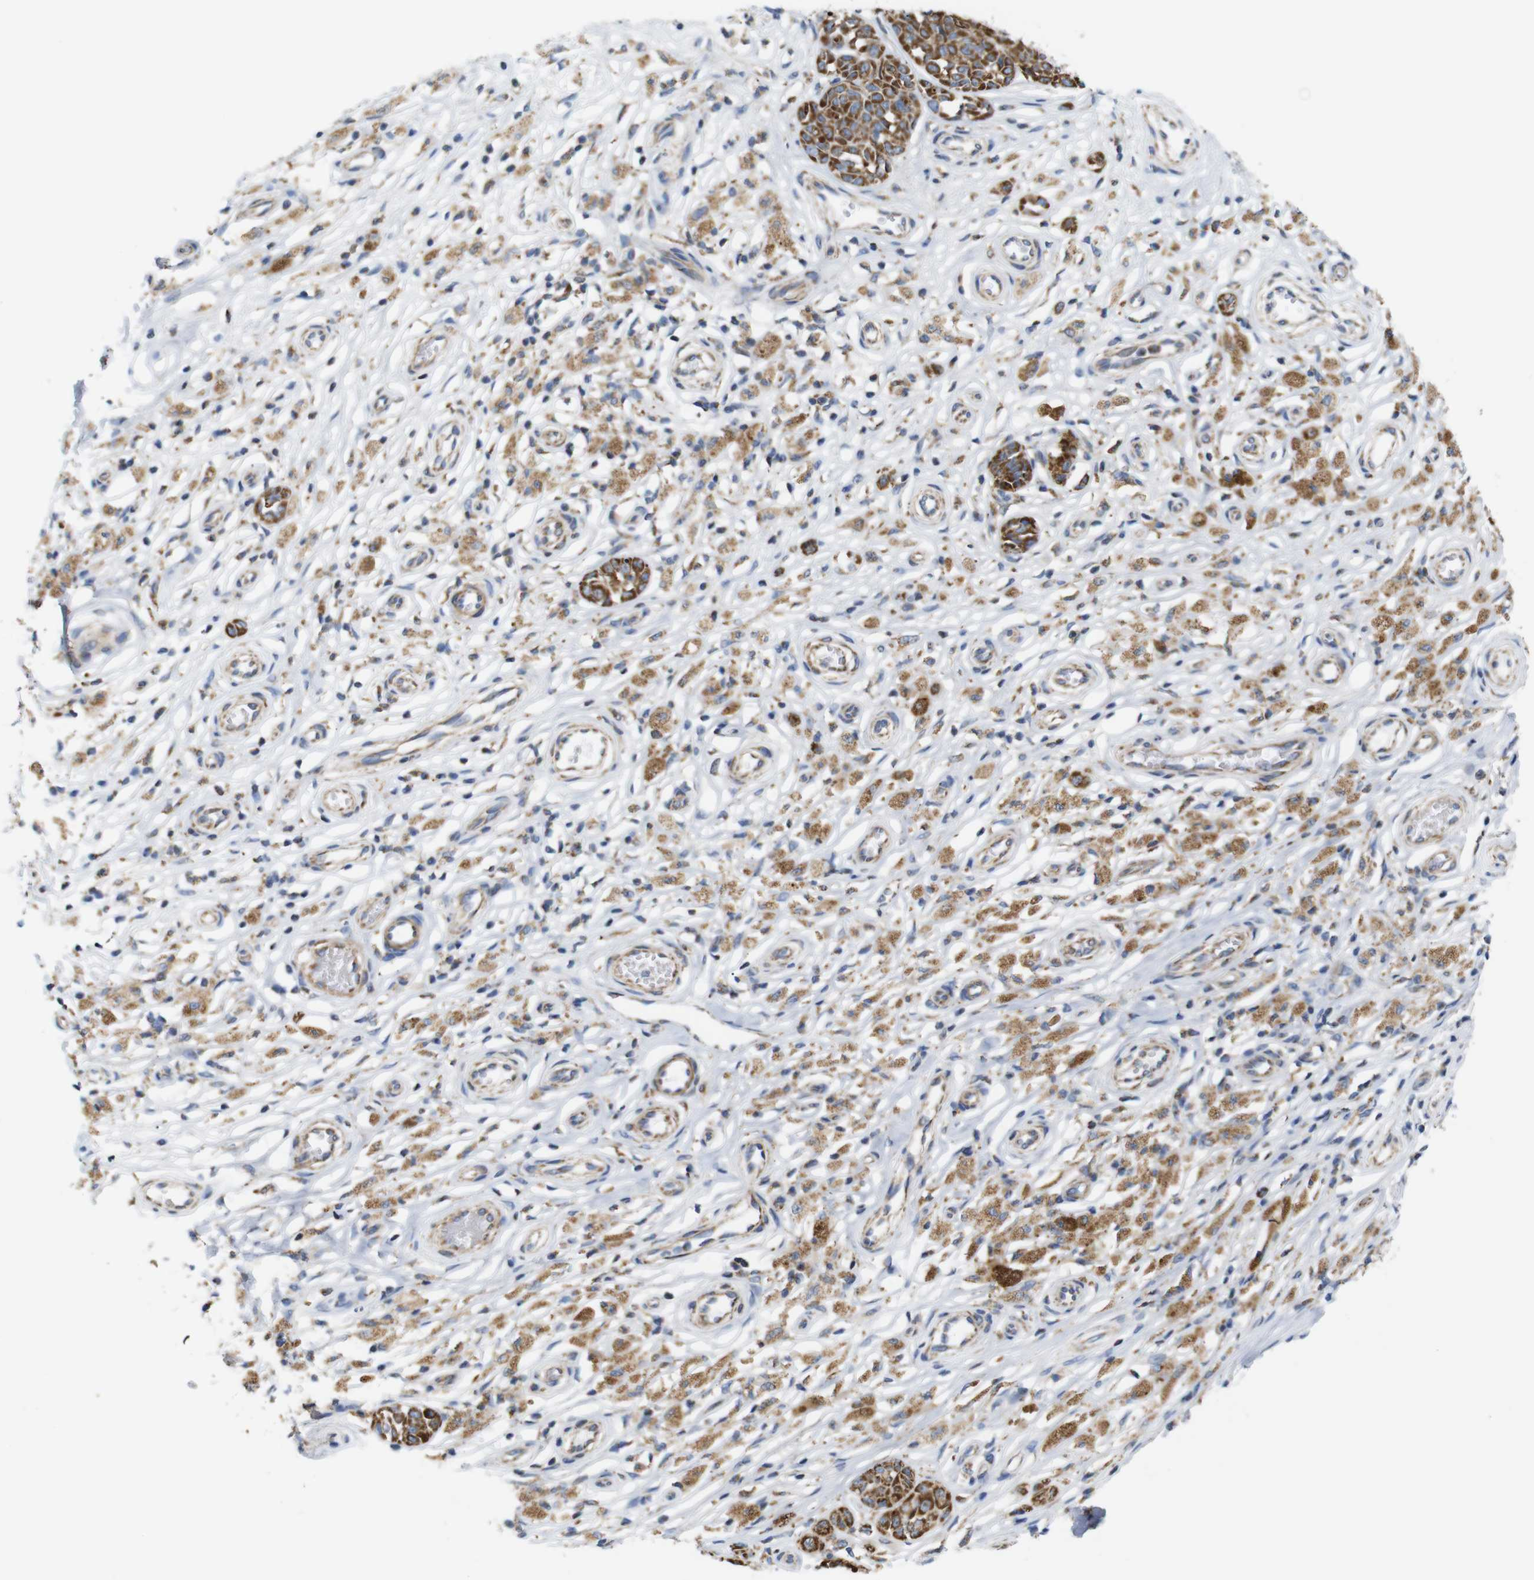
{"staining": {"intensity": "strong", "quantity": ">75%", "location": "cytoplasmic/membranous"}, "tissue": "melanoma", "cell_type": "Tumor cells", "image_type": "cancer", "snomed": [{"axis": "morphology", "description": "Malignant melanoma, NOS"}, {"axis": "topography", "description": "Skin"}], "caption": "Human malignant melanoma stained with a protein marker displays strong staining in tumor cells.", "gene": "FAM171B", "patient": {"sex": "female", "age": 64}}